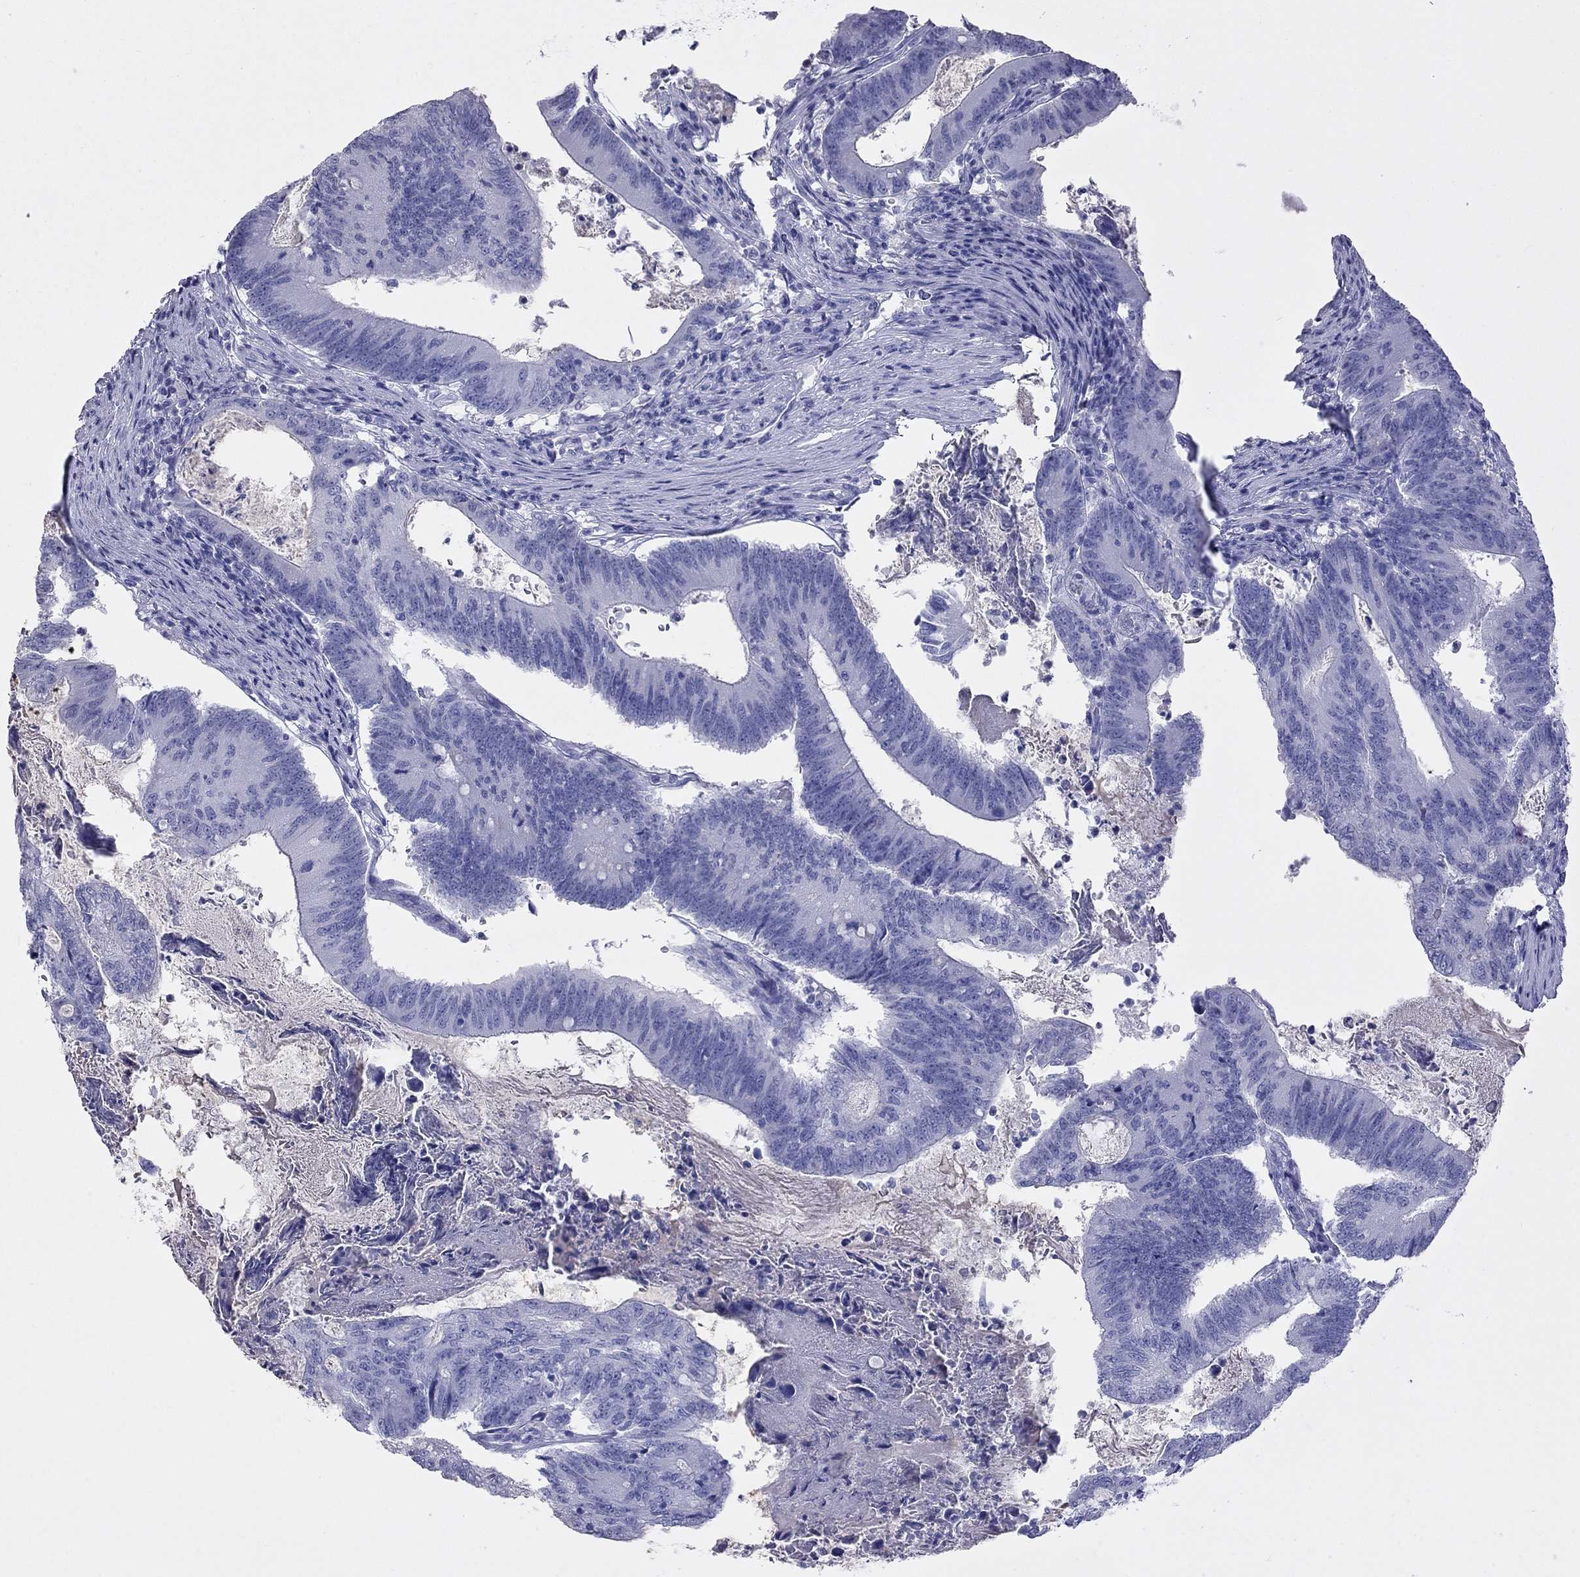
{"staining": {"intensity": "negative", "quantity": "none", "location": "none"}, "tissue": "colorectal cancer", "cell_type": "Tumor cells", "image_type": "cancer", "snomed": [{"axis": "morphology", "description": "Adenocarcinoma, NOS"}, {"axis": "topography", "description": "Colon"}], "caption": "The micrograph shows no significant positivity in tumor cells of colorectal cancer.", "gene": "KLRG1", "patient": {"sex": "female", "age": 70}}